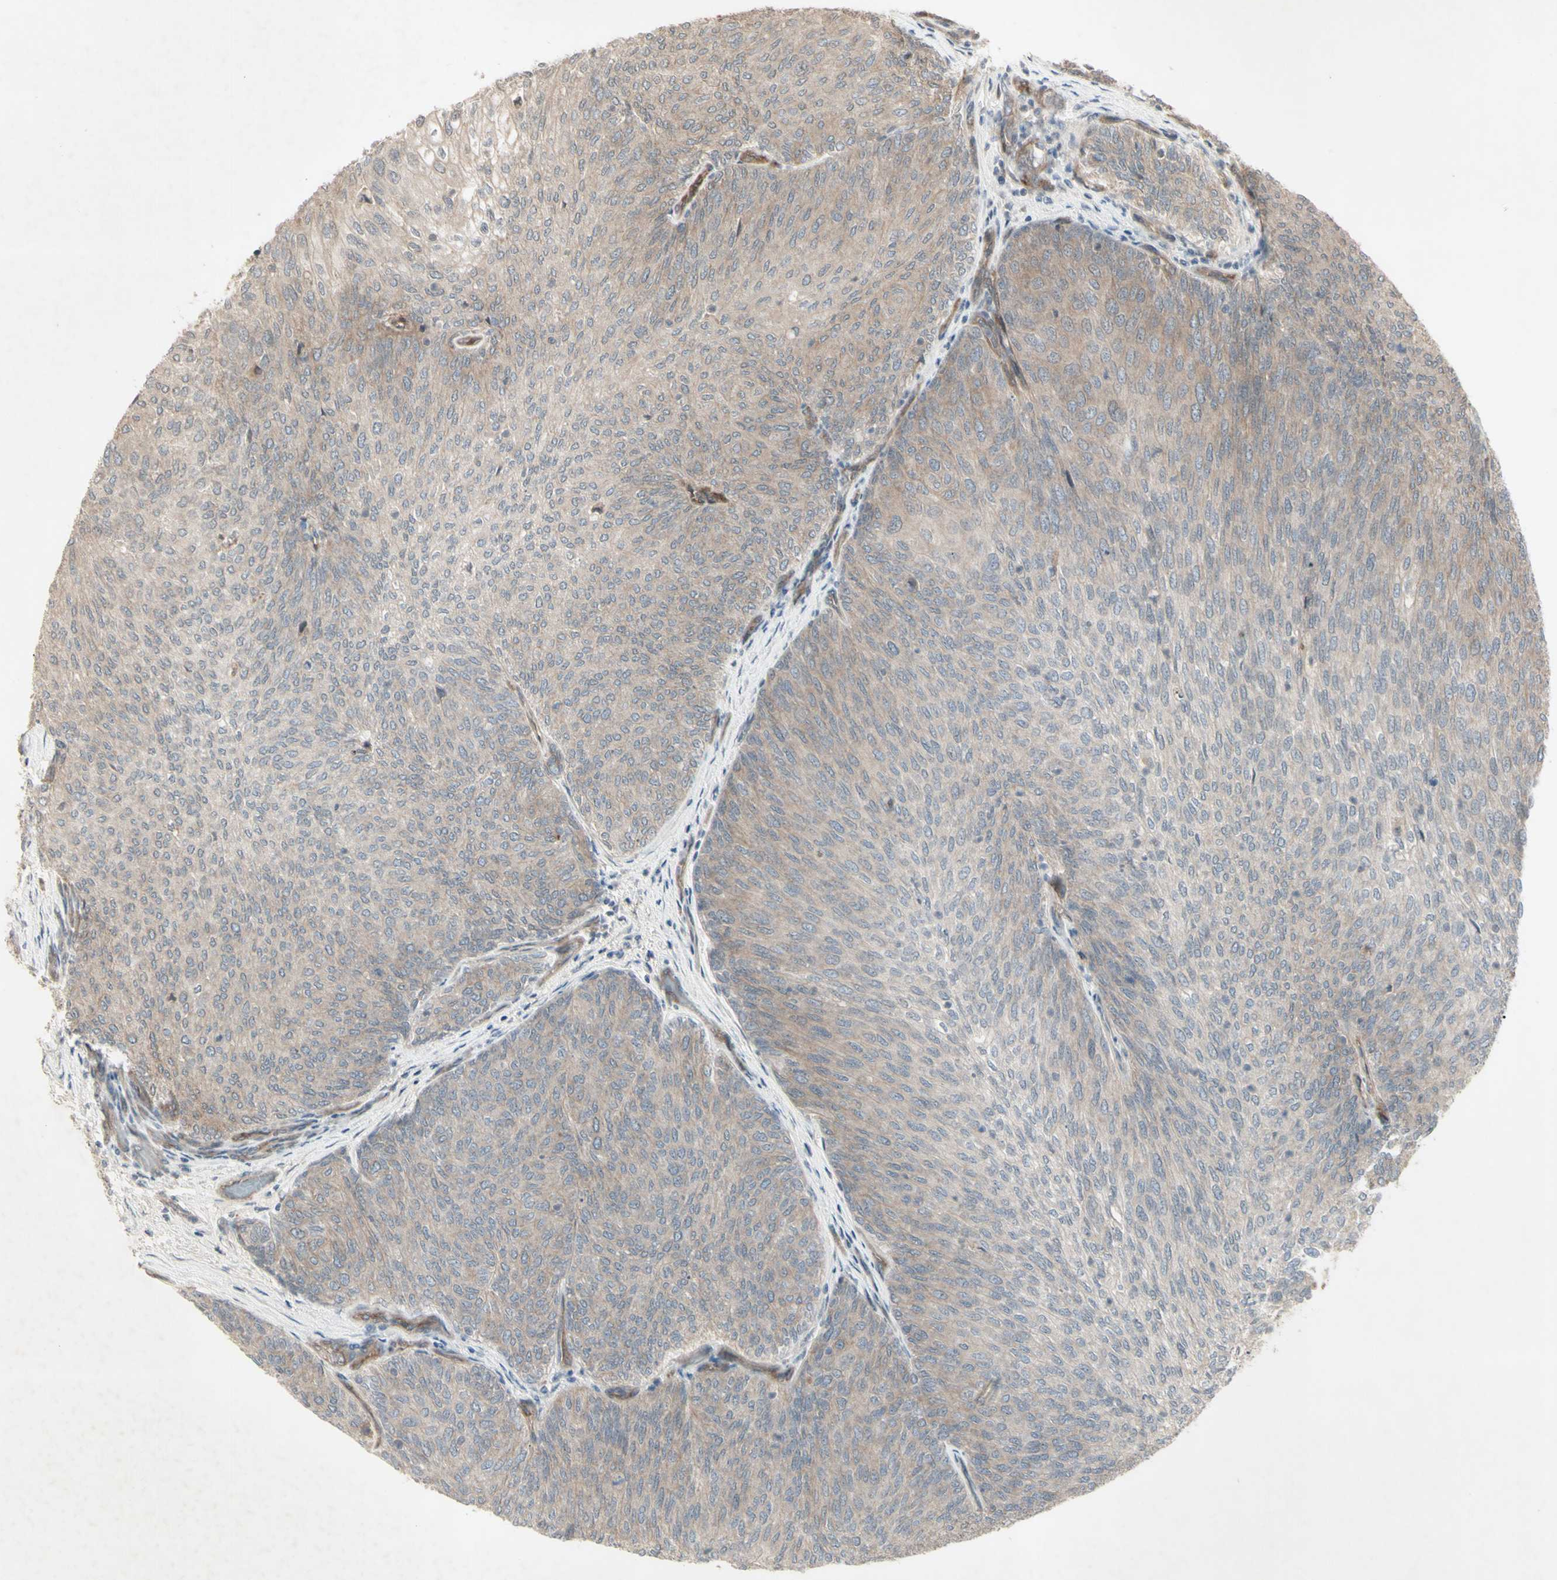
{"staining": {"intensity": "weak", "quantity": ">75%", "location": "cytoplasmic/membranous"}, "tissue": "urothelial cancer", "cell_type": "Tumor cells", "image_type": "cancer", "snomed": [{"axis": "morphology", "description": "Urothelial carcinoma, Low grade"}, {"axis": "topography", "description": "Urinary bladder"}], "caption": "Immunohistochemistry (IHC) (DAB) staining of urothelial cancer reveals weak cytoplasmic/membranous protein staining in approximately >75% of tumor cells.", "gene": "JAG1", "patient": {"sex": "female", "age": 79}}